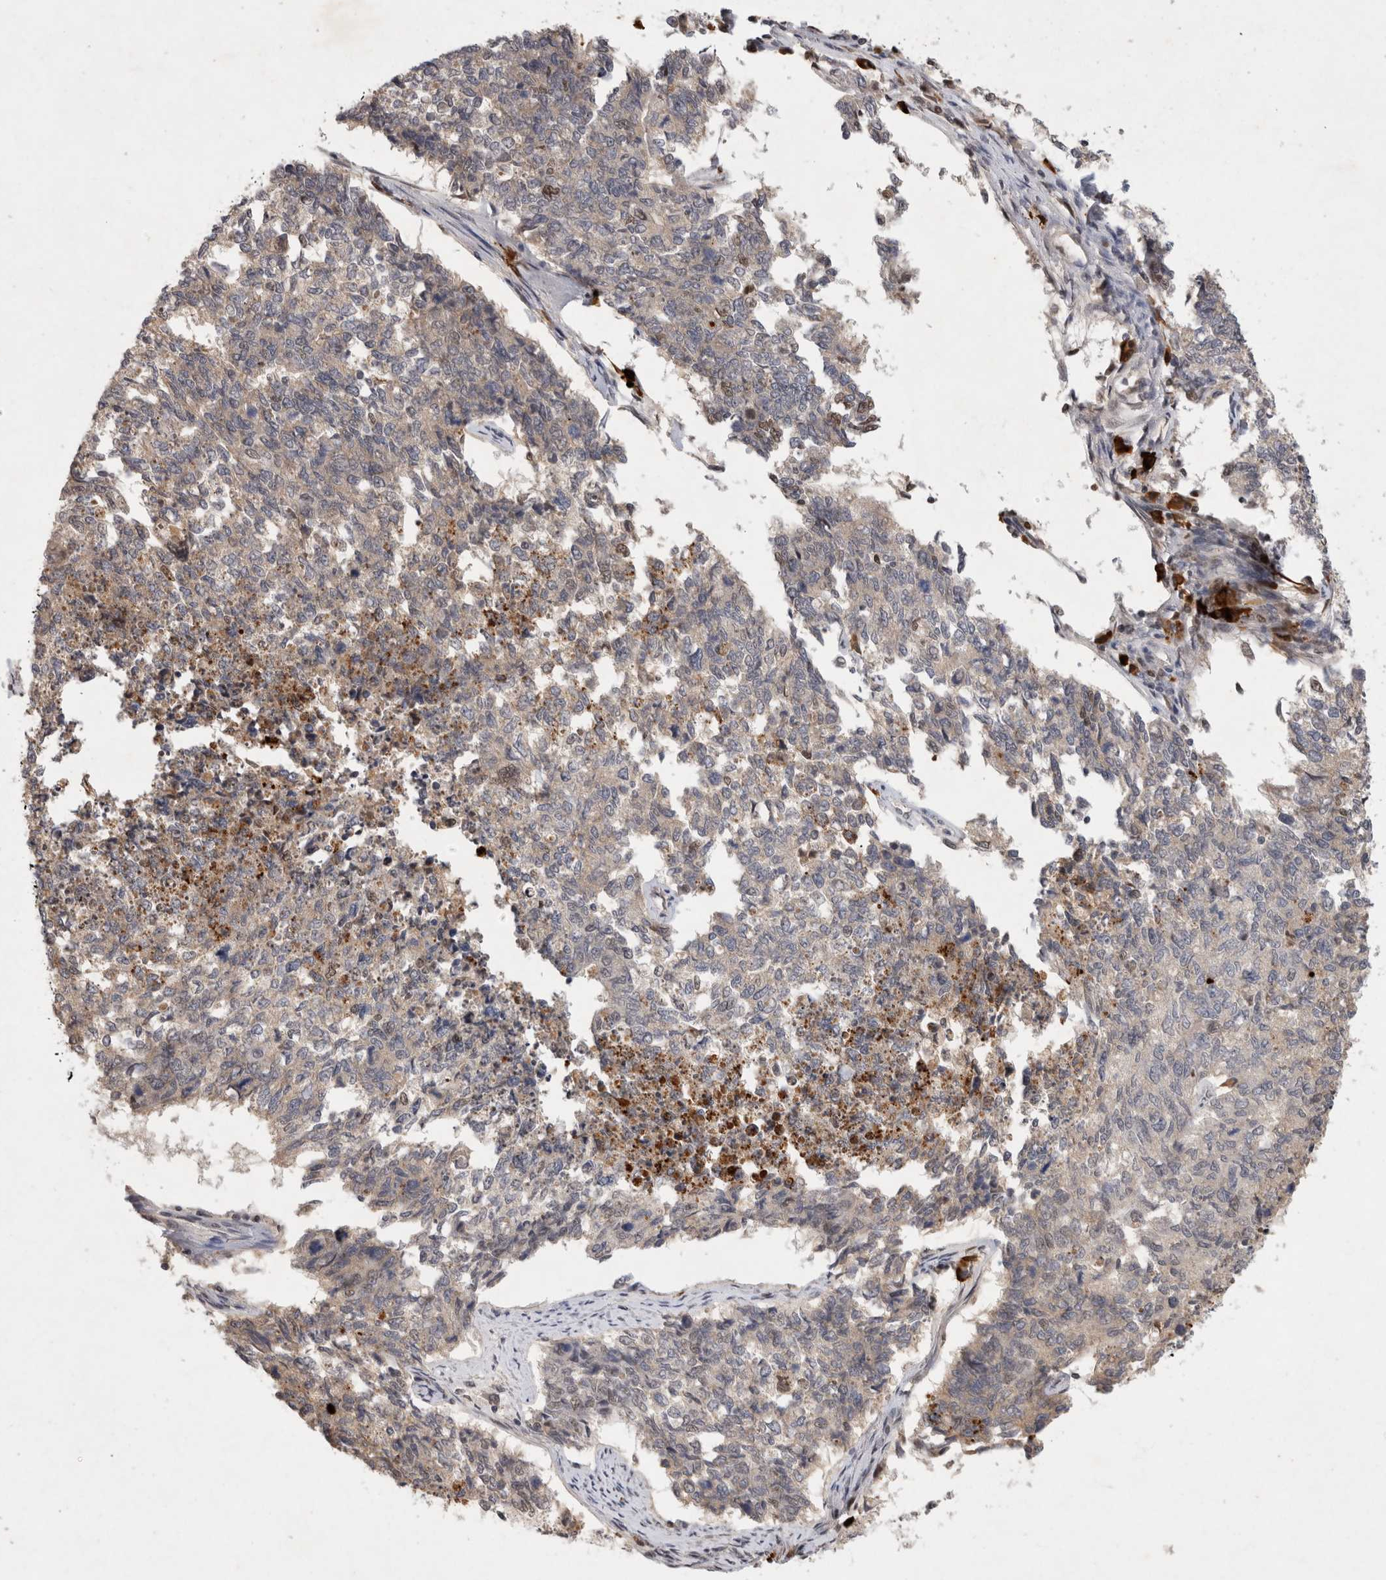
{"staining": {"intensity": "weak", "quantity": "25%-75%", "location": "nuclear"}, "tissue": "cervical cancer", "cell_type": "Tumor cells", "image_type": "cancer", "snomed": [{"axis": "morphology", "description": "Squamous cell carcinoma, NOS"}, {"axis": "topography", "description": "Cervix"}], "caption": "This is a photomicrograph of immunohistochemistry (IHC) staining of cervical squamous cell carcinoma, which shows weak expression in the nuclear of tumor cells.", "gene": "XRCC5", "patient": {"sex": "female", "age": 63}}